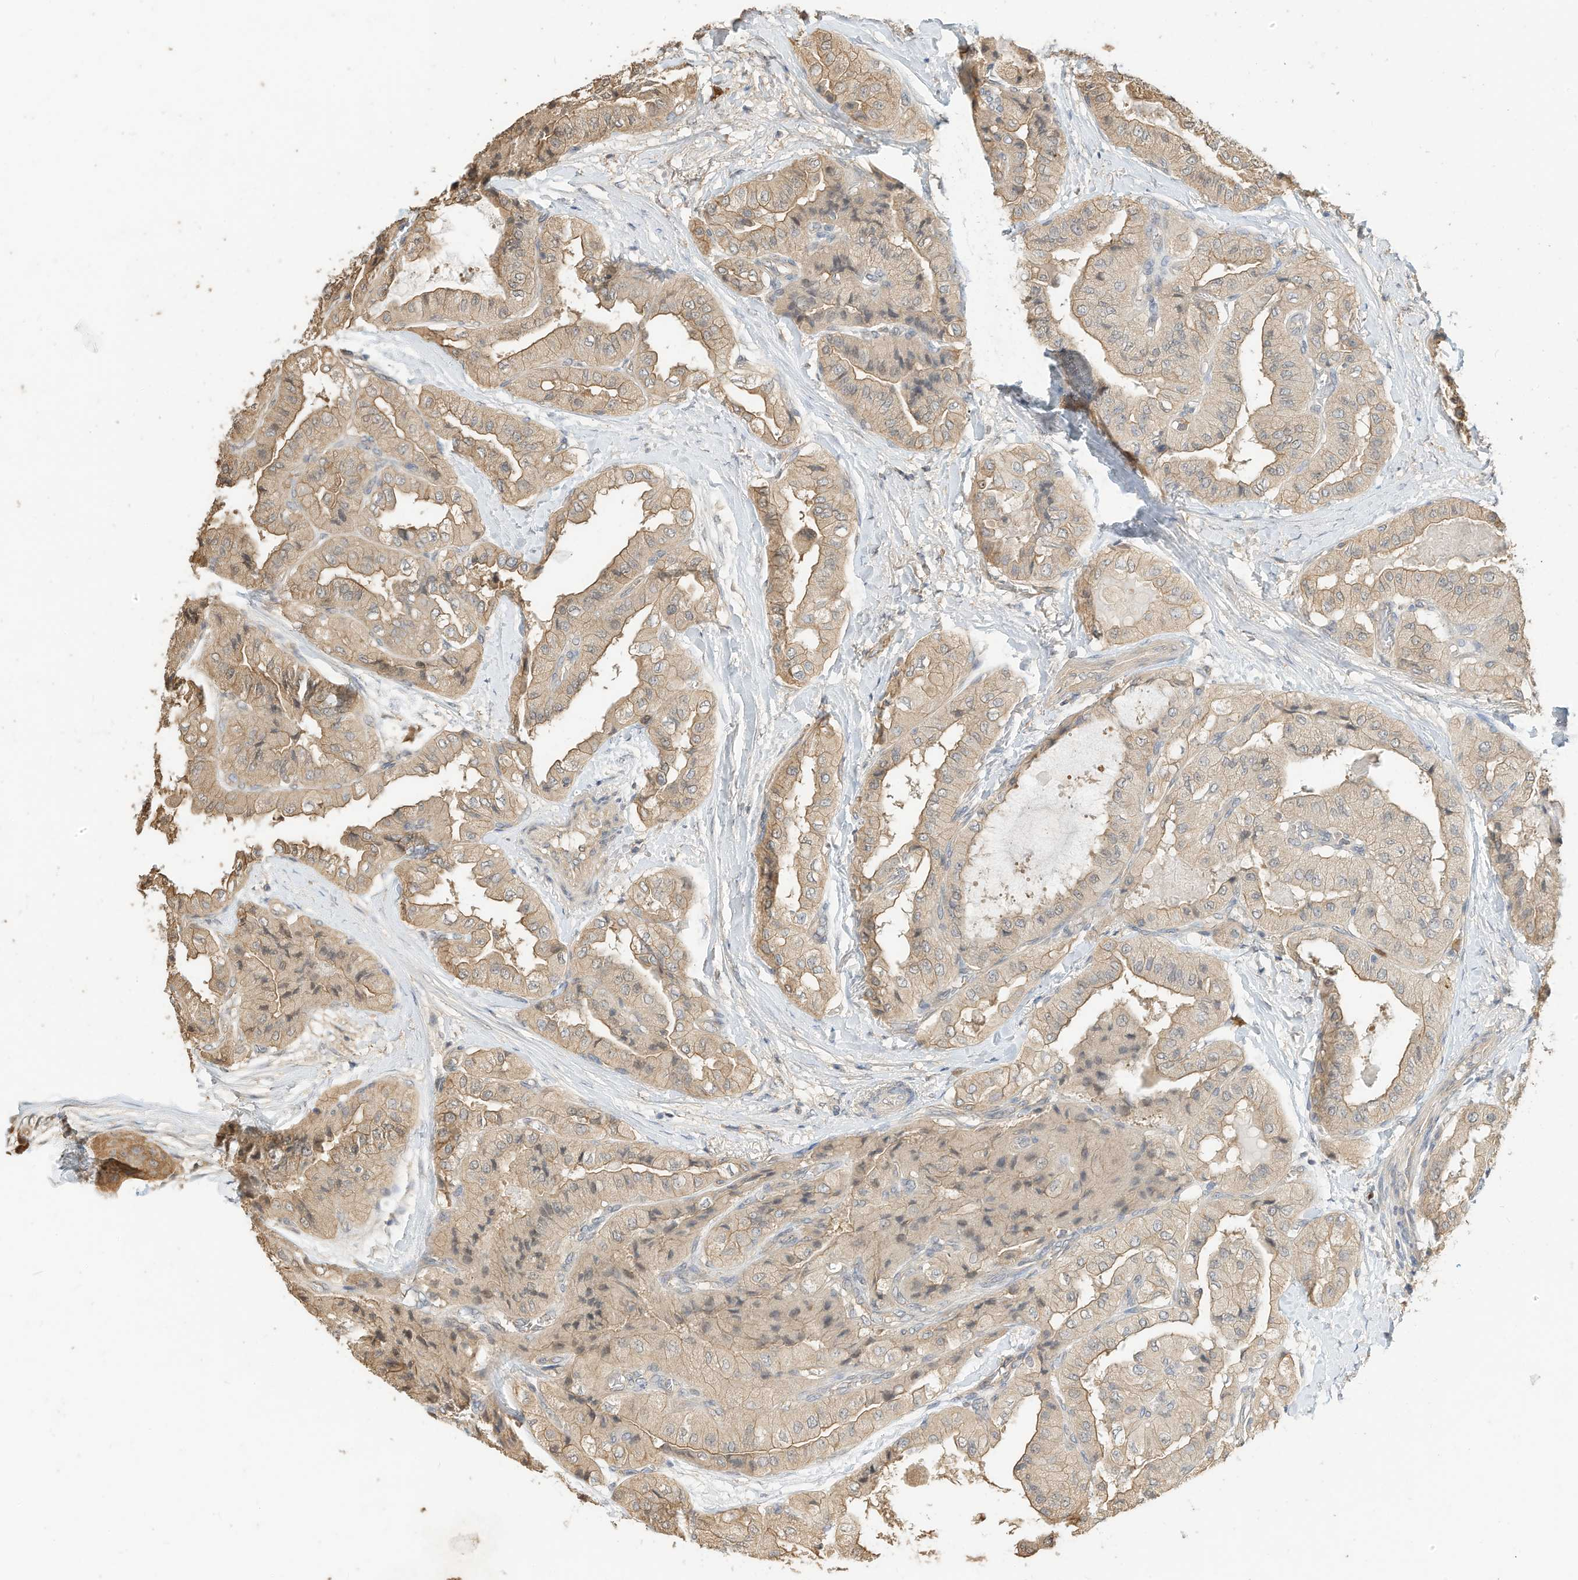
{"staining": {"intensity": "weak", "quantity": ">75%", "location": "cytoplasmic/membranous"}, "tissue": "thyroid cancer", "cell_type": "Tumor cells", "image_type": "cancer", "snomed": [{"axis": "morphology", "description": "Papillary adenocarcinoma, NOS"}, {"axis": "topography", "description": "Thyroid gland"}], "caption": "Human thyroid cancer stained with a protein marker shows weak staining in tumor cells.", "gene": "OFD1", "patient": {"sex": "female", "age": 59}}